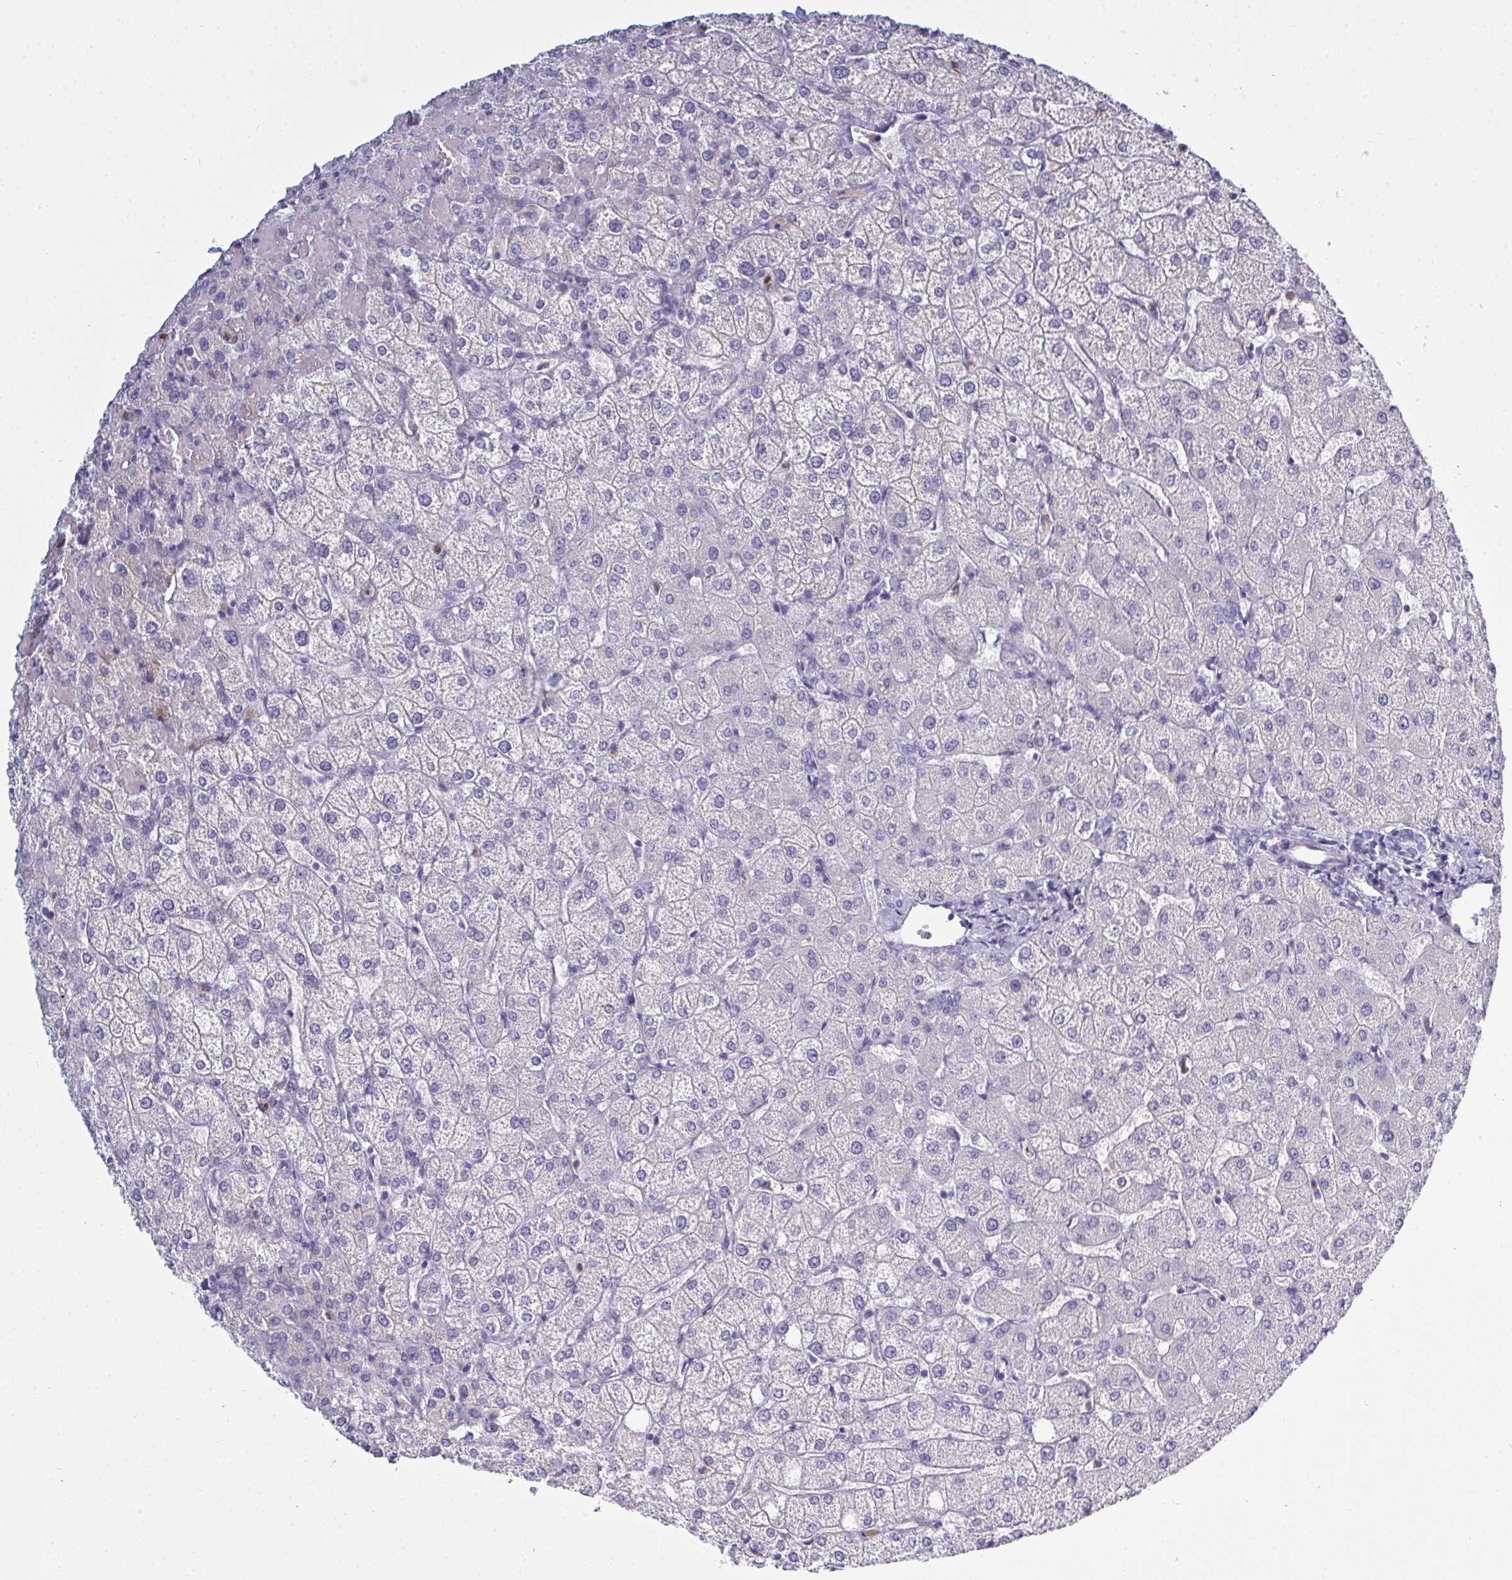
{"staining": {"intensity": "negative", "quantity": "none", "location": "none"}, "tissue": "liver", "cell_type": "Cholangiocytes", "image_type": "normal", "snomed": [{"axis": "morphology", "description": "Normal tissue, NOS"}, {"axis": "topography", "description": "Liver"}], "caption": "This histopathology image is of benign liver stained with immunohistochemistry to label a protein in brown with the nuclei are counter-stained blue. There is no expression in cholangiocytes.", "gene": "SERPINB10", "patient": {"sex": "female", "age": 54}}